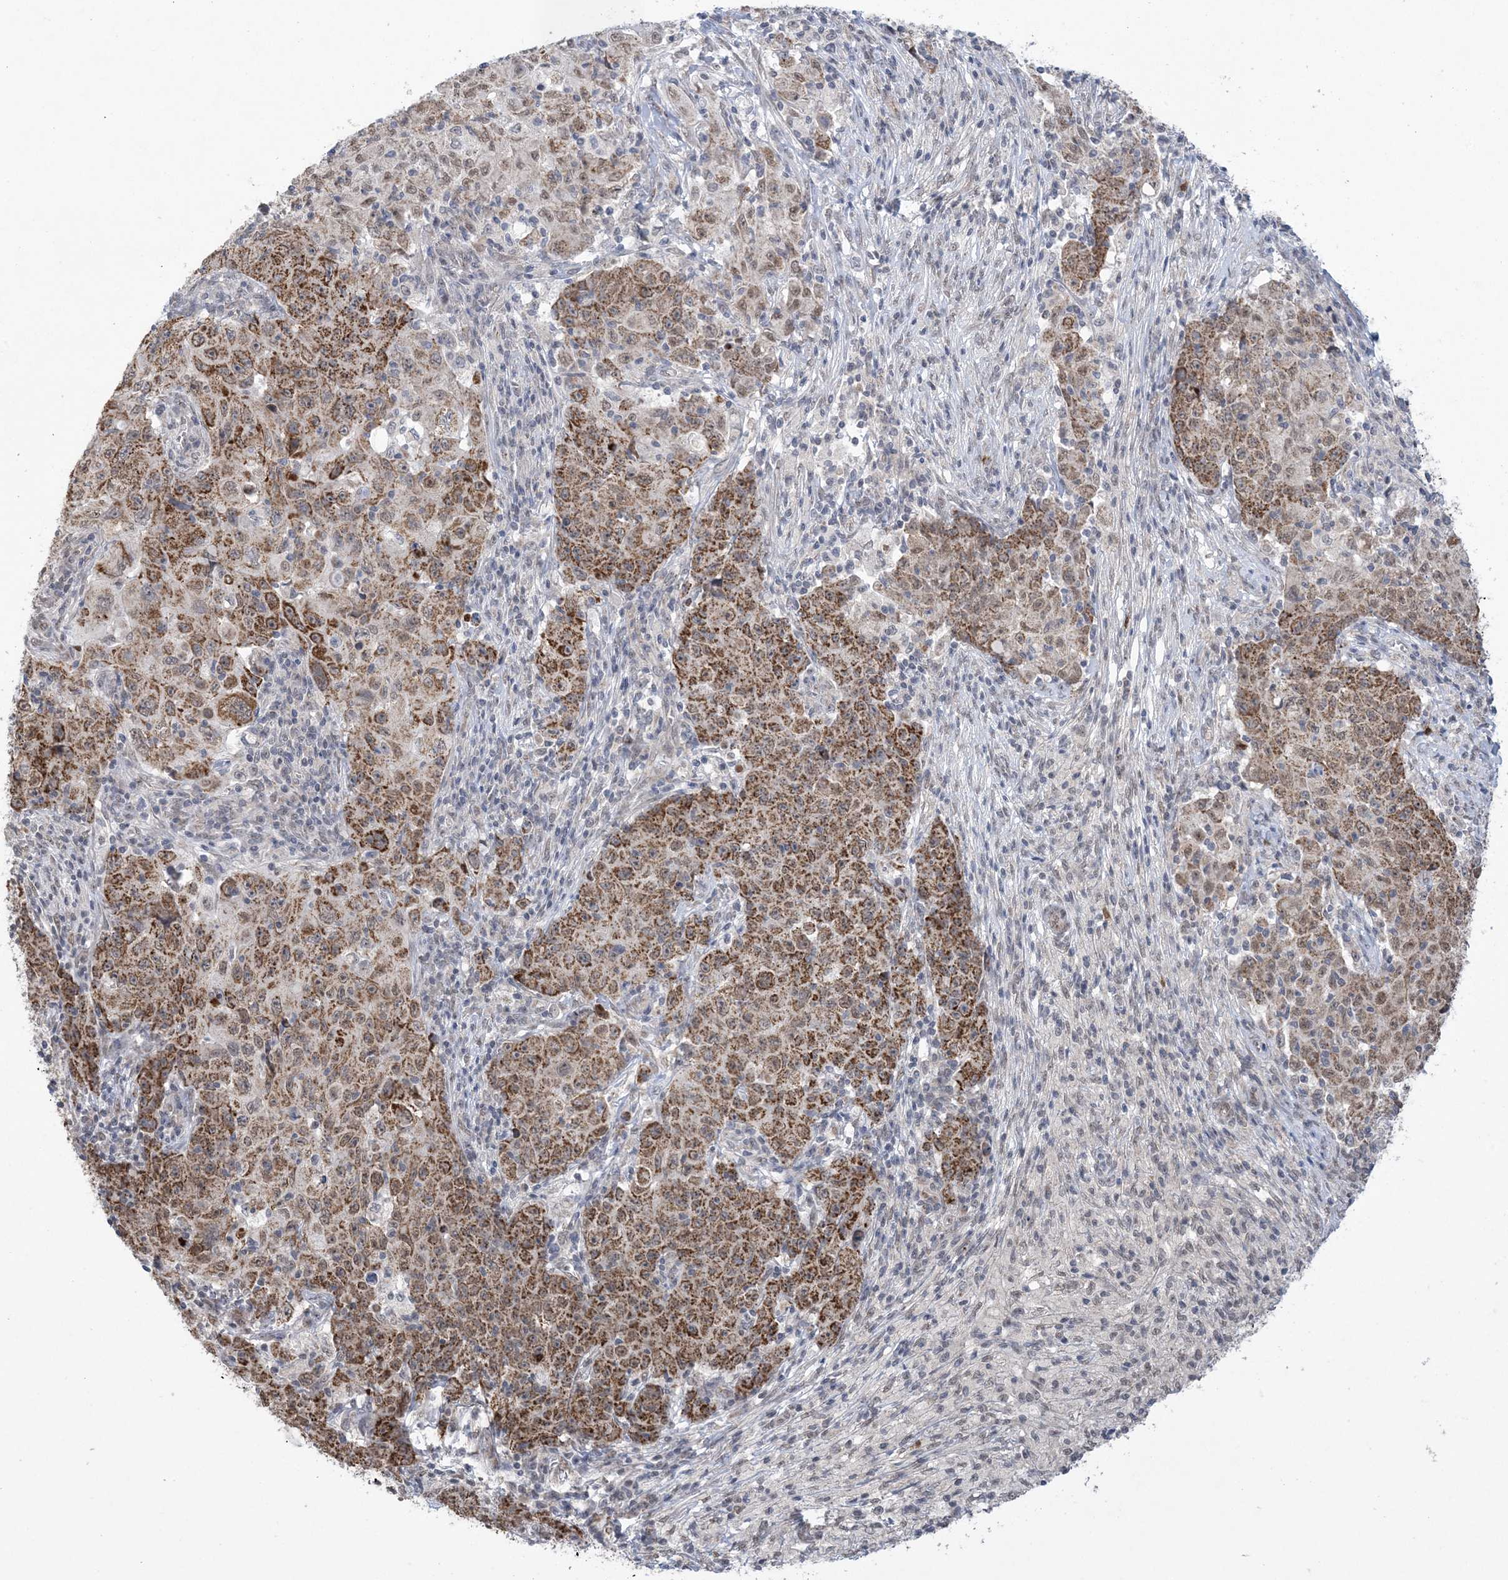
{"staining": {"intensity": "moderate", "quantity": ">75%", "location": "cytoplasmic/membranous,nuclear"}, "tissue": "ovarian cancer", "cell_type": "Tumor cells", "image_type": "cancer", "snomed": [{"axis": "morphology", "description": "Carcinoma, endometroid"}, {"axis": "topography", "description": "Ovary"}], "caption": "This is an image of immunohistochemistry staining of ovarian endometroid carcinoma, which shows moderate staining in the cytoplasmic/membranous and nuclear of tumor cells.", "gene": "TRMT10C", "patient": {"sex": "female", "age": 42}}